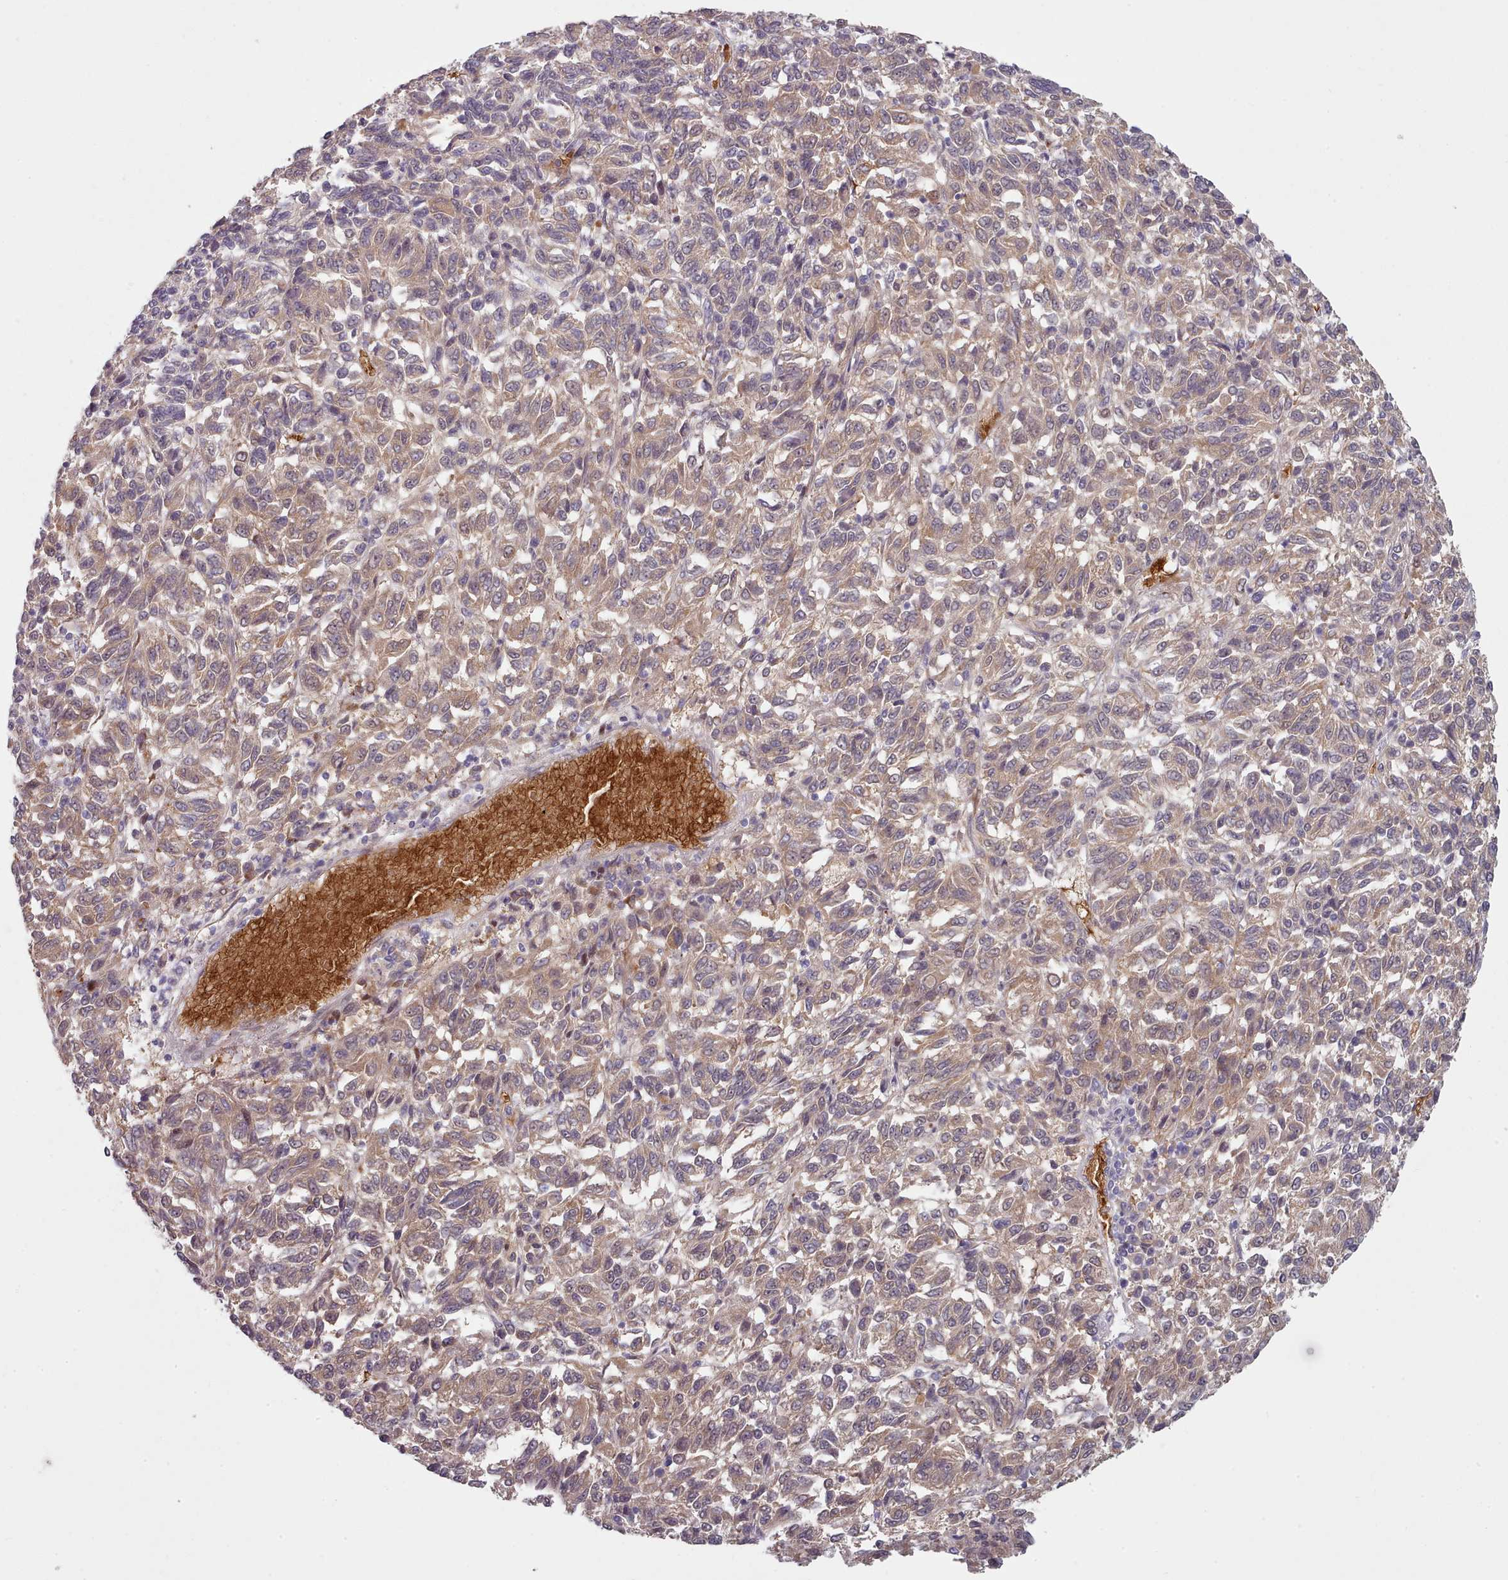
{"staining": {"intensity": "moderate", "quantity": ">75%", "location": "cytoplasmic/membranous"}, "tissue": "melanoma", "cell_type": "Tumor cells", "image_type": "cancer", "snomed": [{"axis": "morphology", "description": "Malignant melanoma, Metastatic site"}, {"axis": "topography", "description": "Lung"}], "caption": "Melanoma stained with DAB (3,3'-diaminobenzidine) immunohistochemistry (IHC) shows medium levels of moderate cytoplasmic/membranous positivity in approximately >75% of tumor cells. (IHC, brightfield microscopy, high magnification).", "gene": "CLNS1A", "patient": {"sex": "male", "age": 64}}